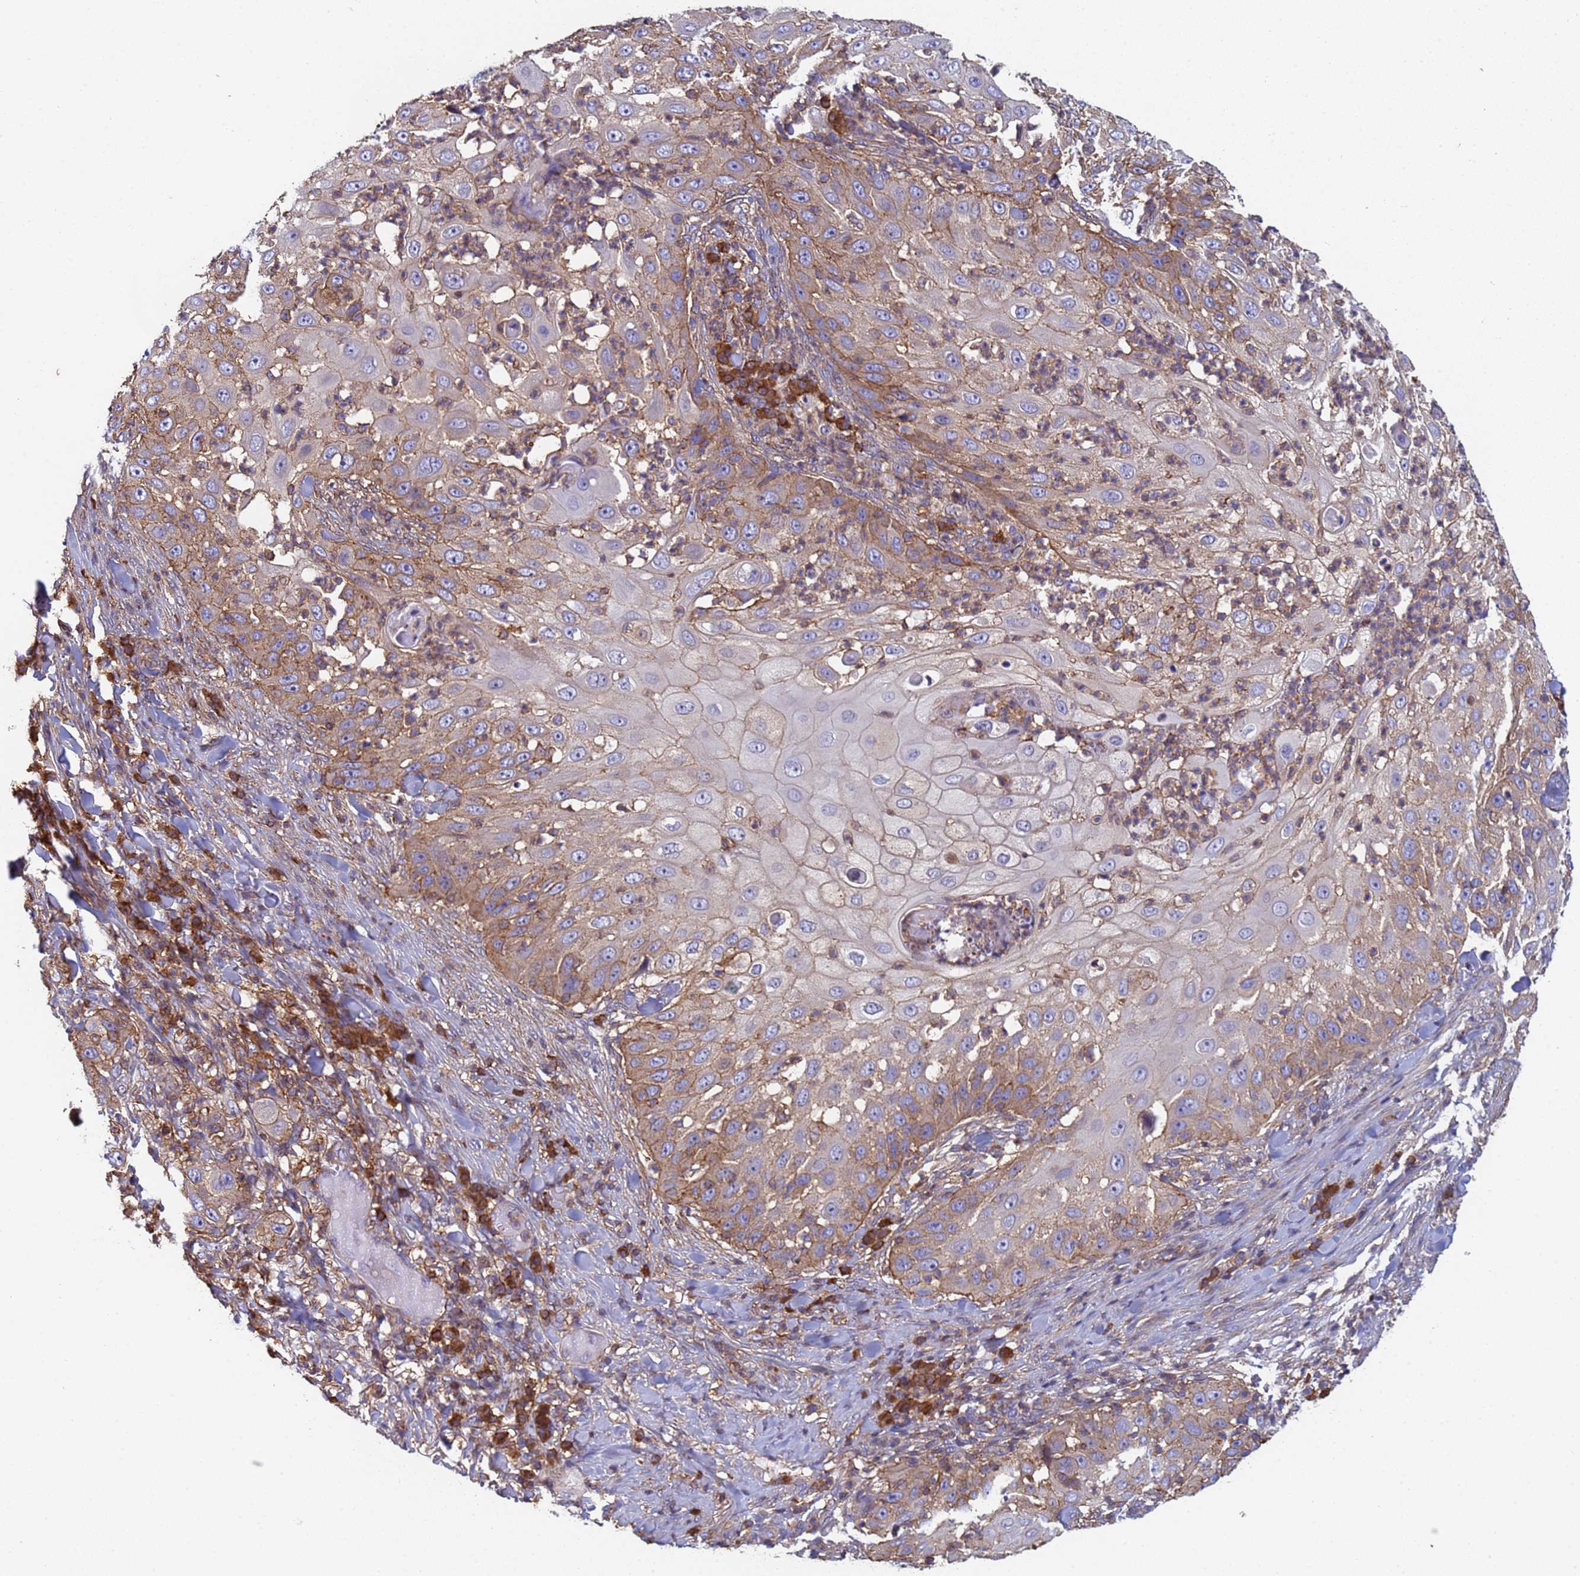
{"staining": {"intensity": "moderate", "quantity": "25%-75%", "location": "cytoplasmic/membranous"}, "tissue": "skin cancer", "cell_type": "Tumor cells", "image_type": "cancer", "snomed": [{"axis": "morphology", "description": "Squamous cell carcinoma, NOS"}, {"axis": "topography", "description": "Skin"}], "caption": "A histopathology image of human skin cancer stained for a protein displays moderate cytoplasmic/membranous brown staining in tumor cells.", "gene": "ZNG1B", "patient": {"sex": "female", "age": 44}}